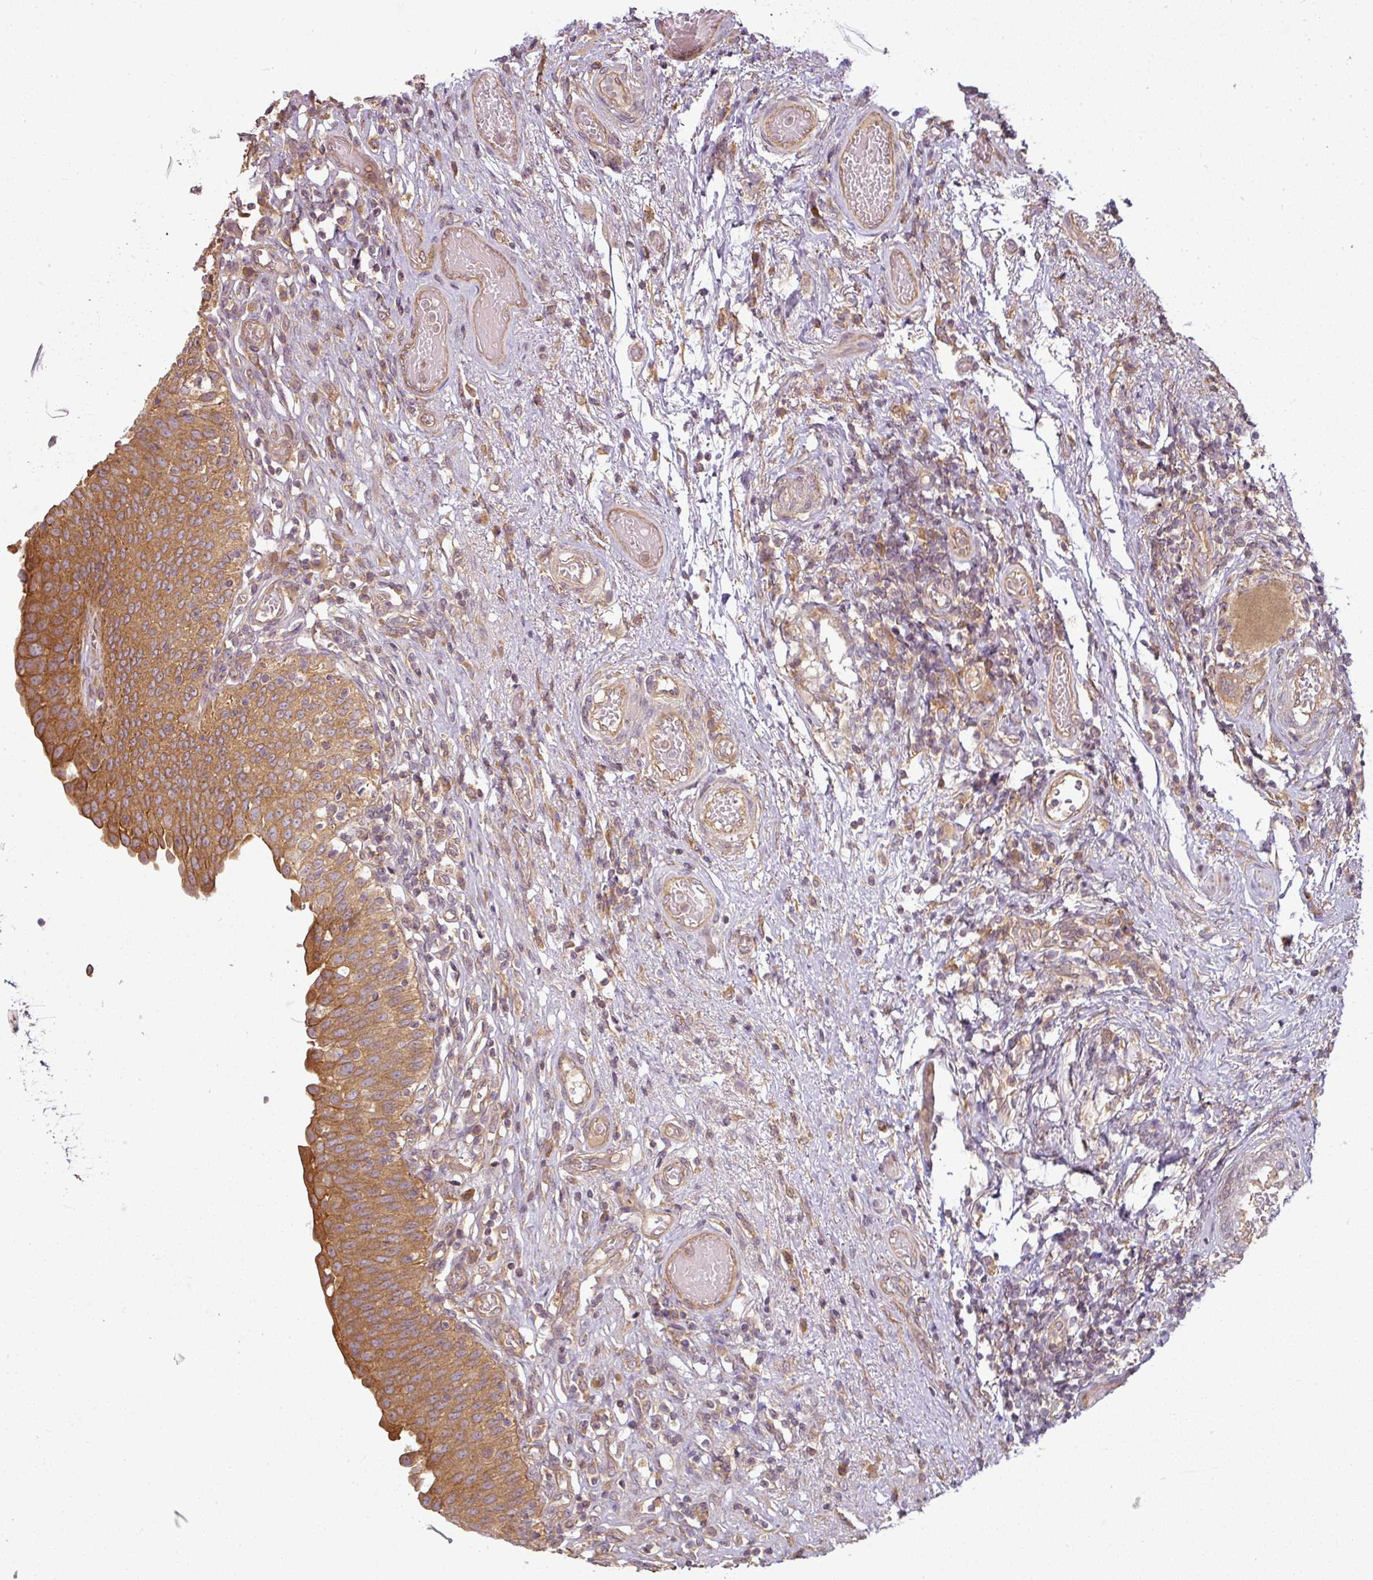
{"staining": {"intensity": "moderate", "quantity": ">75%", "location": "cytoplasmic/membranous"}, "tissue": "urinary bladder", "cell_type": "Urothelial cells", "image_type": "normal", "snomed": [{"axis": "morphology", "description": "Normal tissue, NOS"}, {"axis": "topography", "description": "Urinary bladder"}], "caption": "Immunohistochemistry micrograph of normal urinary bladder: urinary bladder stained using IHC exhibits medium levels of moderate protein expression localized specifically in the cytoplasmic/membranous of urothelial cells, appearing as a cytoplasmic/membranous brown color.", "gene": "RNF31", "patient": {"sex": "male", "age": 71}}